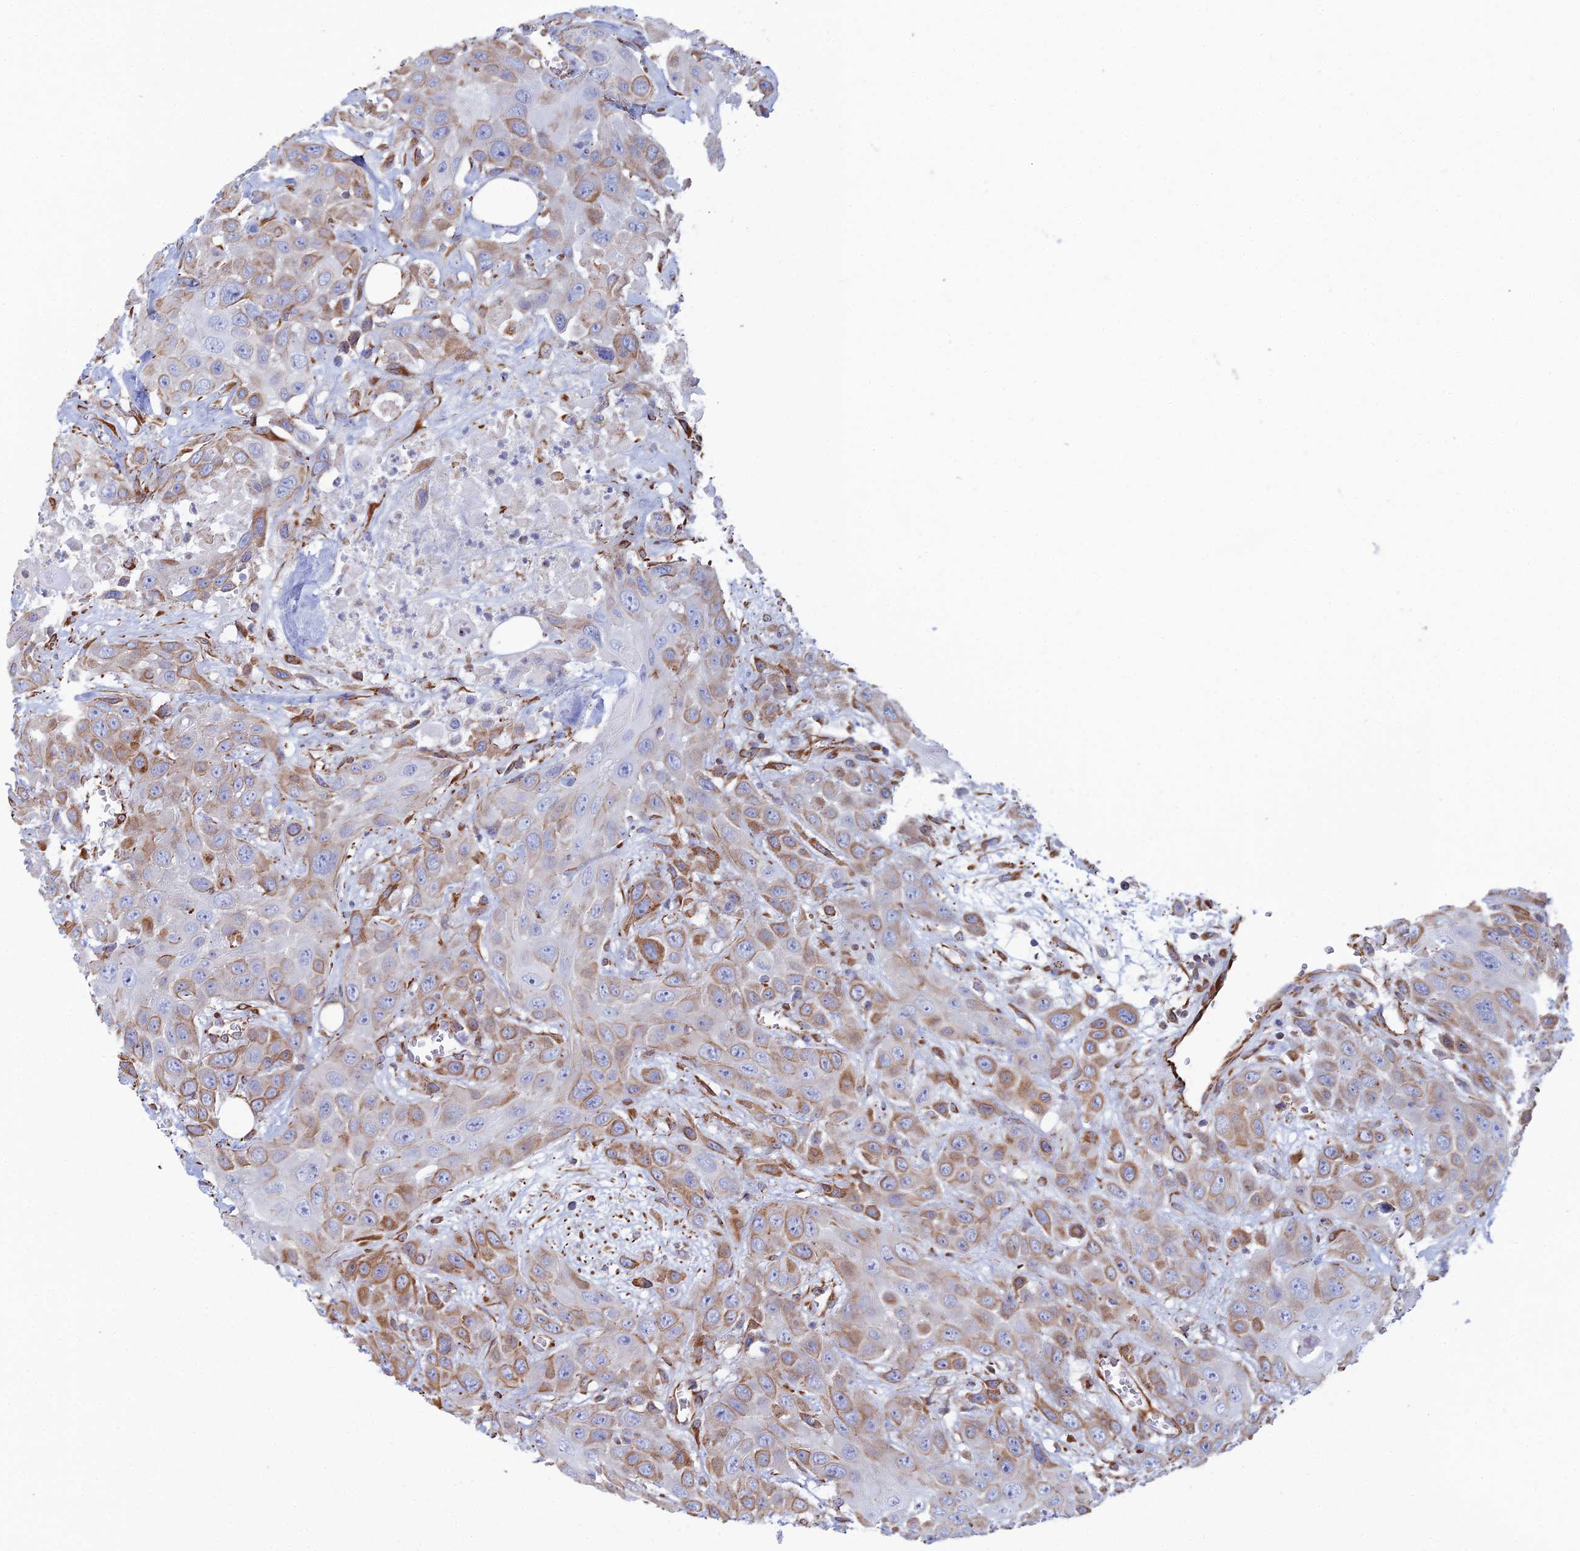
{"staining": {"intensity": "moderate", "quantity": "25%-75%", "location": "cytoplasmic/membranous"}, "tissue": "head and neck cancer", "cell_type": "Tumor cells", "image_type": "cancer", "snomed": [{"axis": "morphology", "description": "Squamous cell carcinoma, NOS"}, {"axis": "topography", "description": "Head-Neck"}], "caption": "An image of human head and neck cancer stained for a protein displays moderate cytoplasmic/membranous brown staining in tumor cells. Immunohistochemistry (ihc) stains the protein of interest in brown and the nuclei are stained blue.", "gene": "CLVS2", "patient": {"sex": "male", "age": 81}}